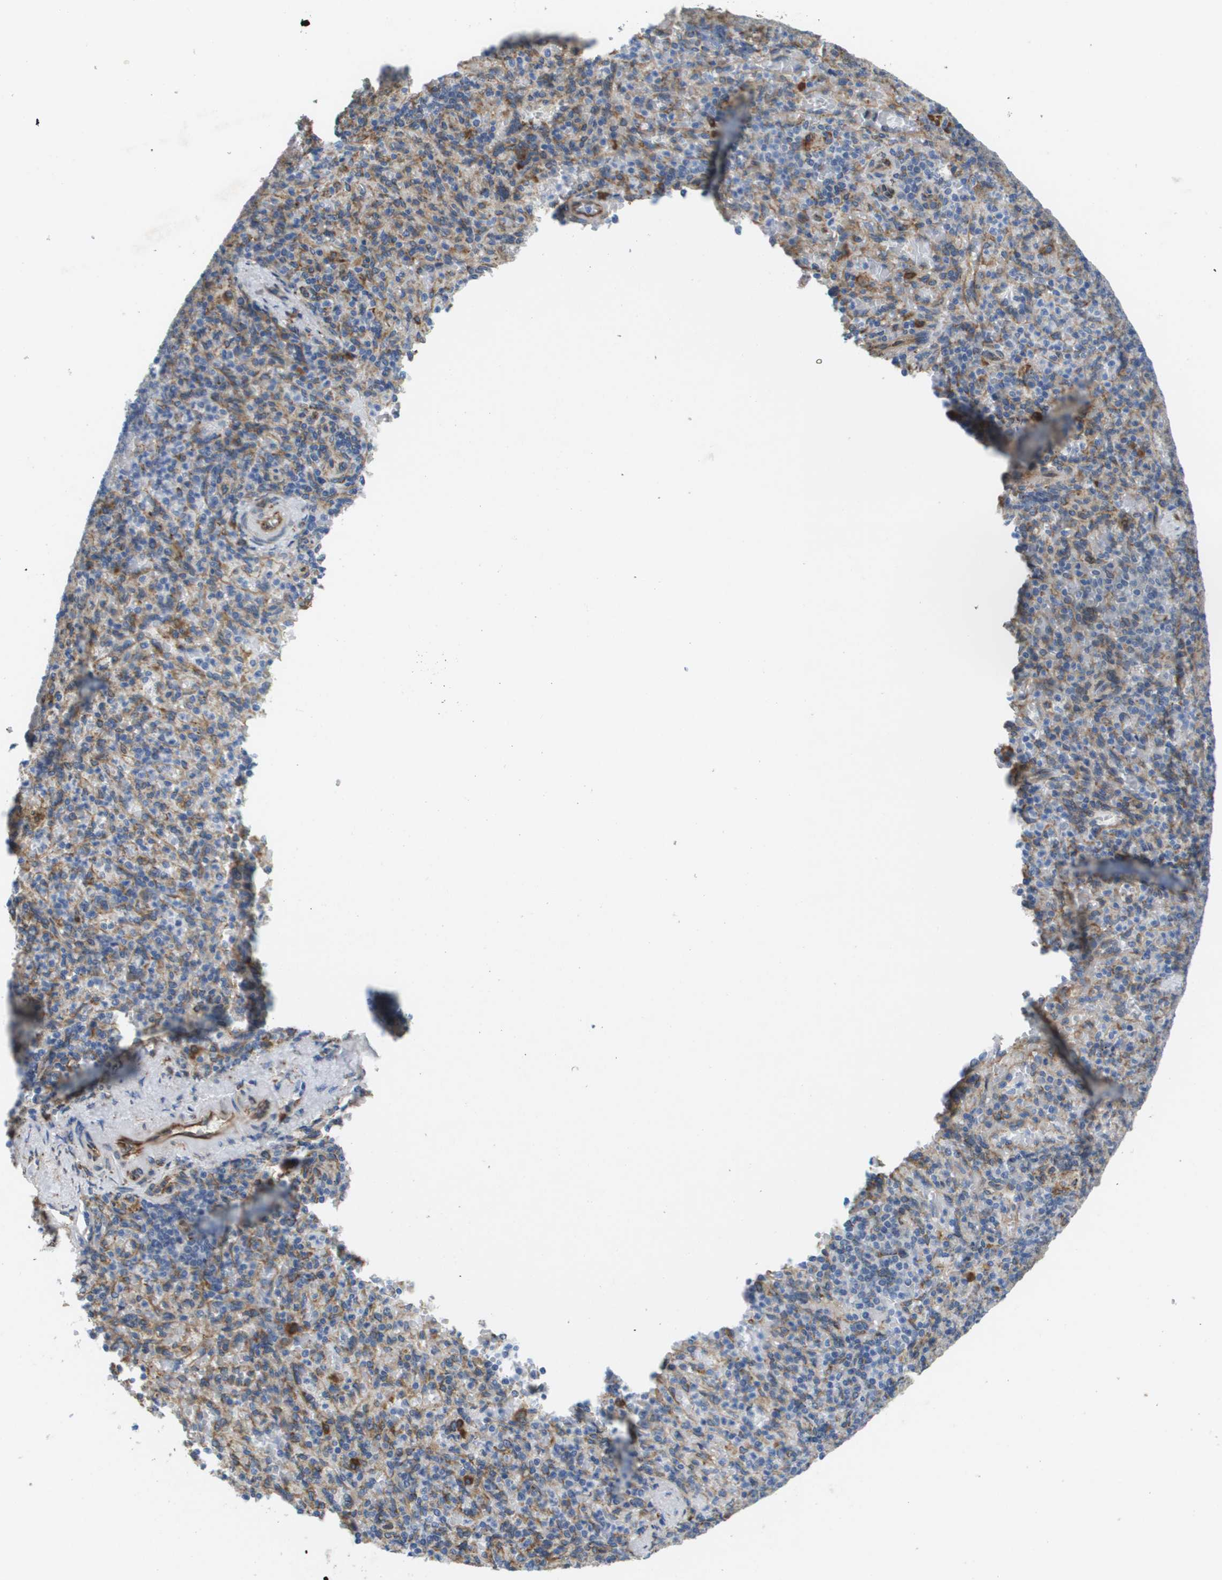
{"staining": {"intensity": "moderate", "quantity": "25%-75%", "location": "cytoplasmic/membranous"}, "tissue": "spleen", "cell_type": "Cells in red pulp", "image_type": "normal", "snomed": [{"axis": "morphology", "description": "Normal tissue, NOS"}, {"axis": "topography", "description": "Spleen"}], "caption": "A photomicrograph of human spleen stained for a protein displays moderate cytoplasmic/membranous brown staining in cells in red pulp.", "gene": "ST3GAL2", "patient": {"sex": "female", "age": 74}}